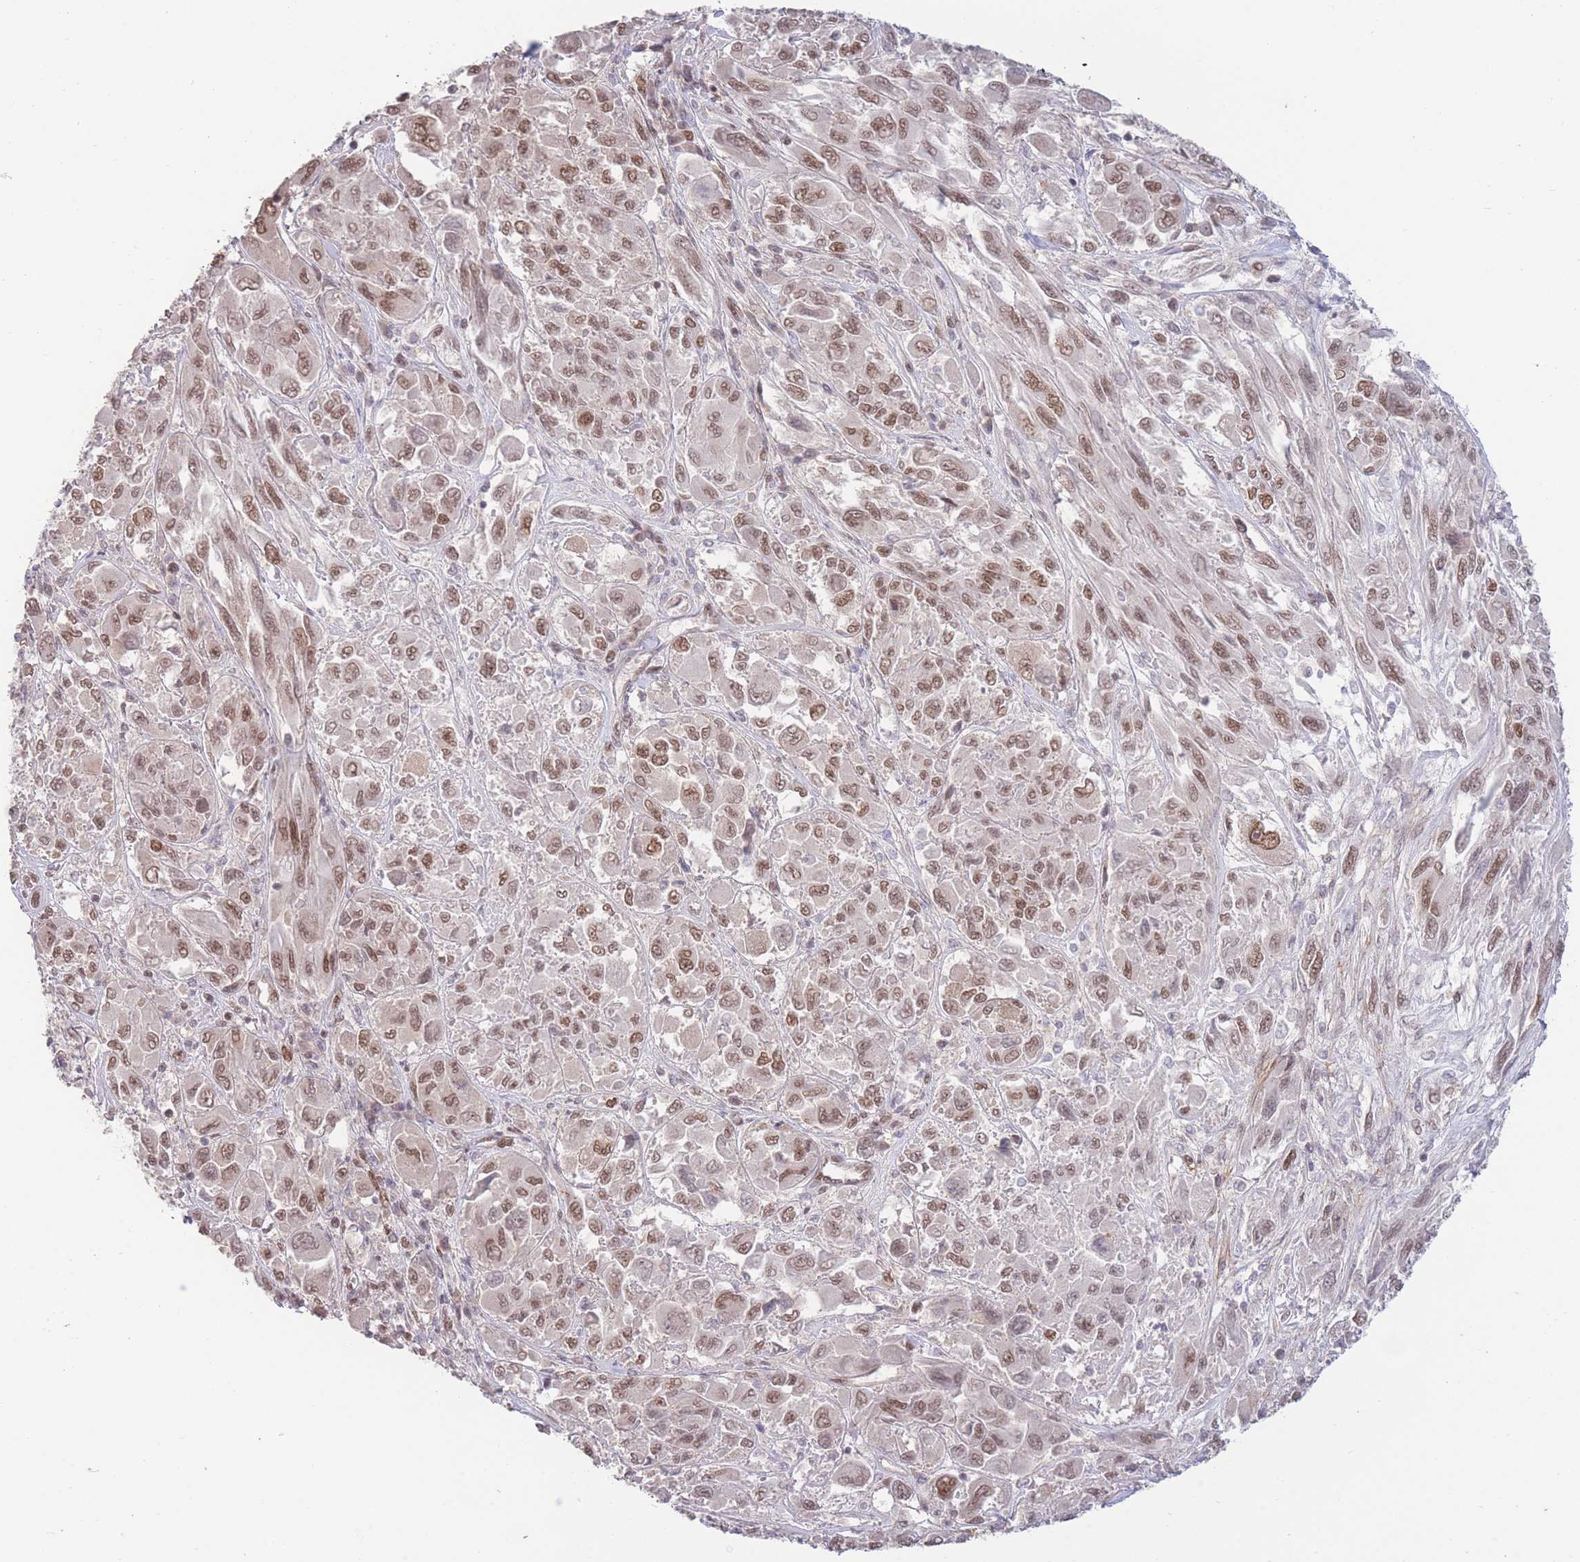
{"staining": {"intensity": "moderate", "quantity": ">75%", "location": "nuclear"}, "tissue": "melanoma", "cell_type": "Tumor cells", "image_type": "cancer", "snomed": [{"axis": "morphology", "description": "Malignant melanoma, NOS"}, {"axis": "topography", "description": "Skin"}], "caption": "Moderate nuclear staining for a protein is present in approximately >75% of tumor cells of melanoma using IHC.", "gene": "CARD8", "patient": {"sex": "female", "age": 91}}